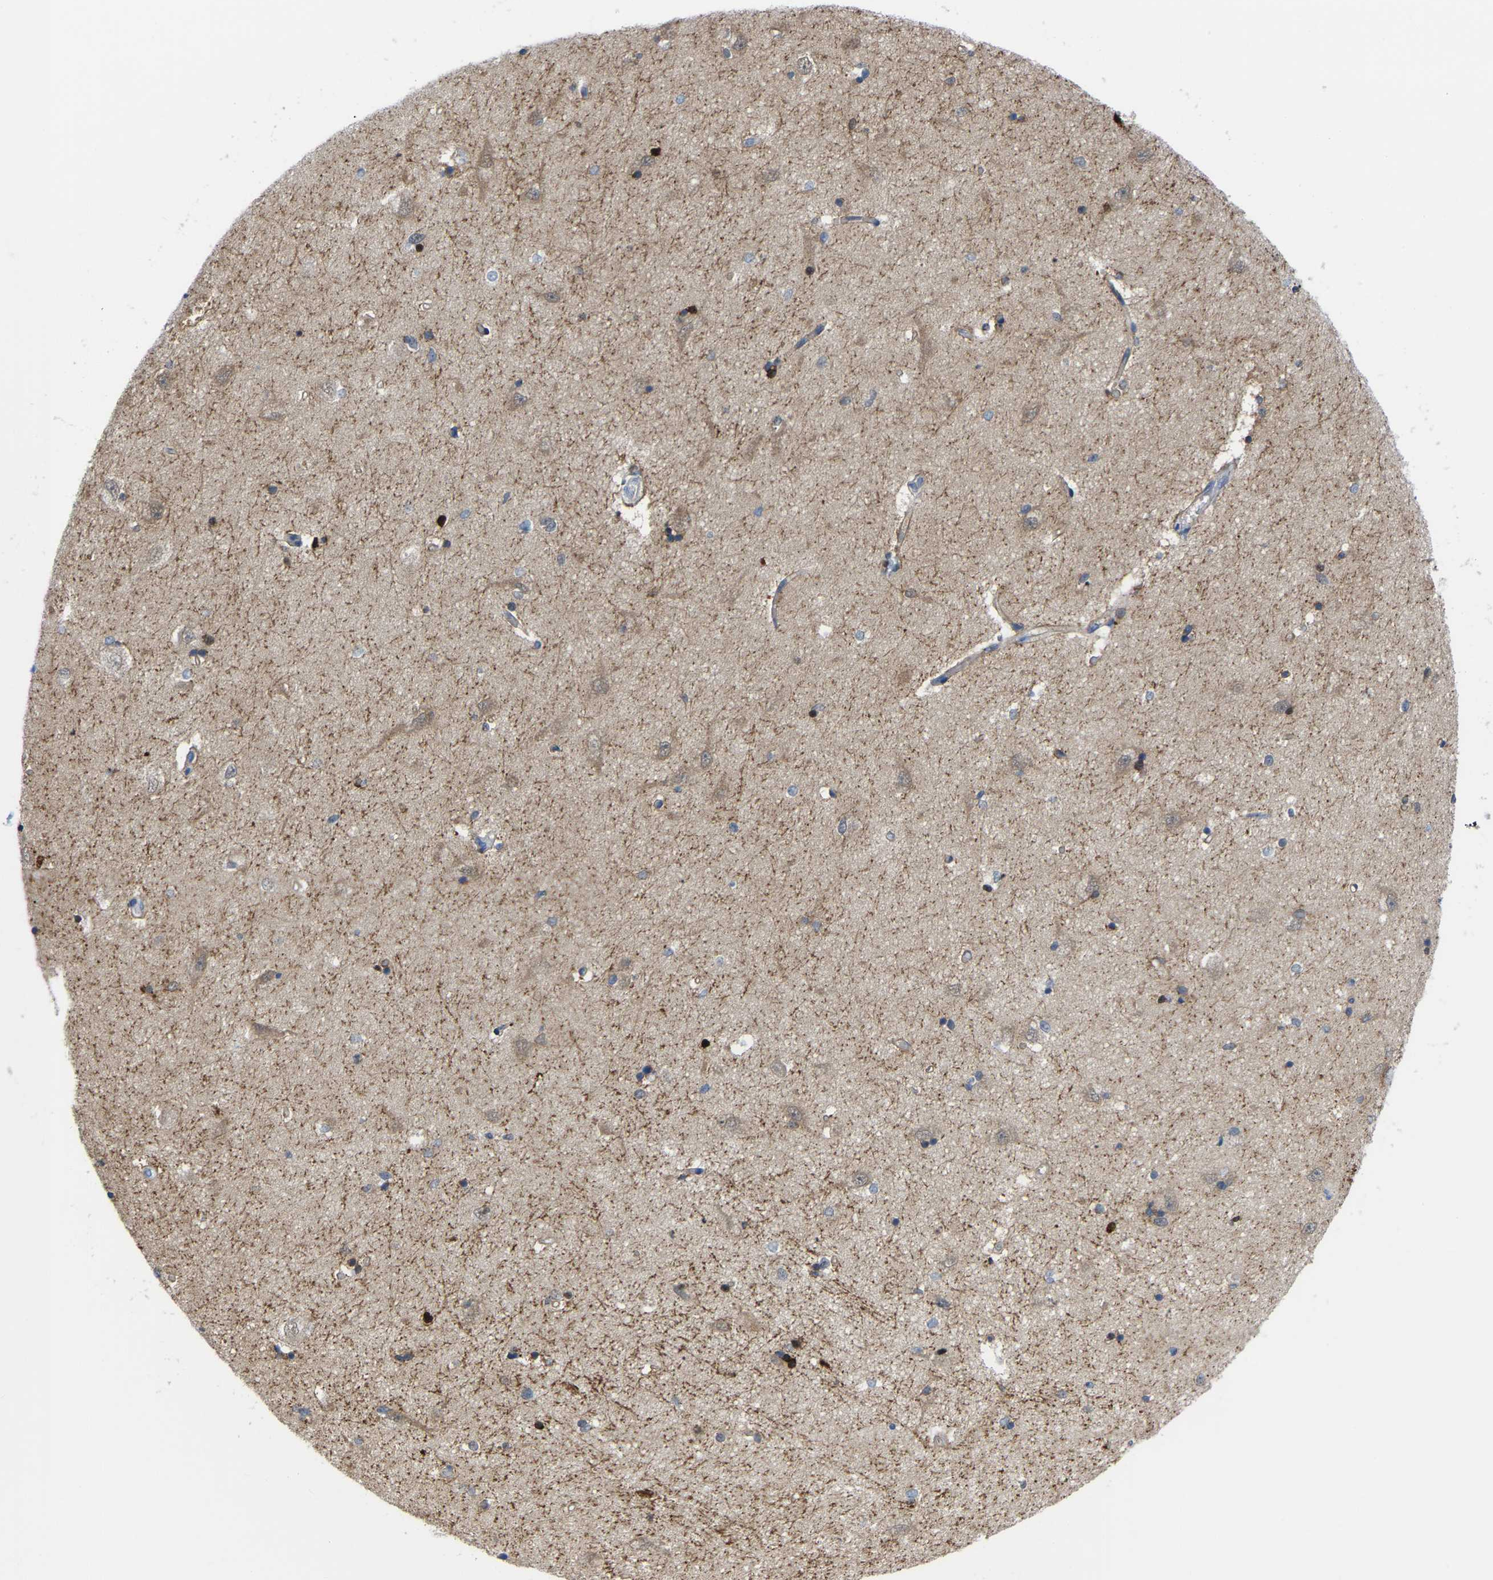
{"staining": {"intensity": "moderate", "quantity": "<25%", "location": "cytoplasmic/membranous"}, "tissue": "hippocampus", "cell_type": "Glial cells", "image_type": "normal", "snomed": [{"axis": "morphology", "description": "Normal tissue, NOS"}, {"axis": "topography", "description": "Hippocampus"}], "caption": "DAB (3,3'-diaminobenzidine) immunohistochemical staining of unremarkable hippocampus exhibits moderate cytoplasmic/membranous protein positivity in approximately <25% of glial cells. Ihc stains the protein of interest in brown and the nuclei are stained blue.", "gene": "ABTB2", "patient": {"sex": "male", "age": 45}}